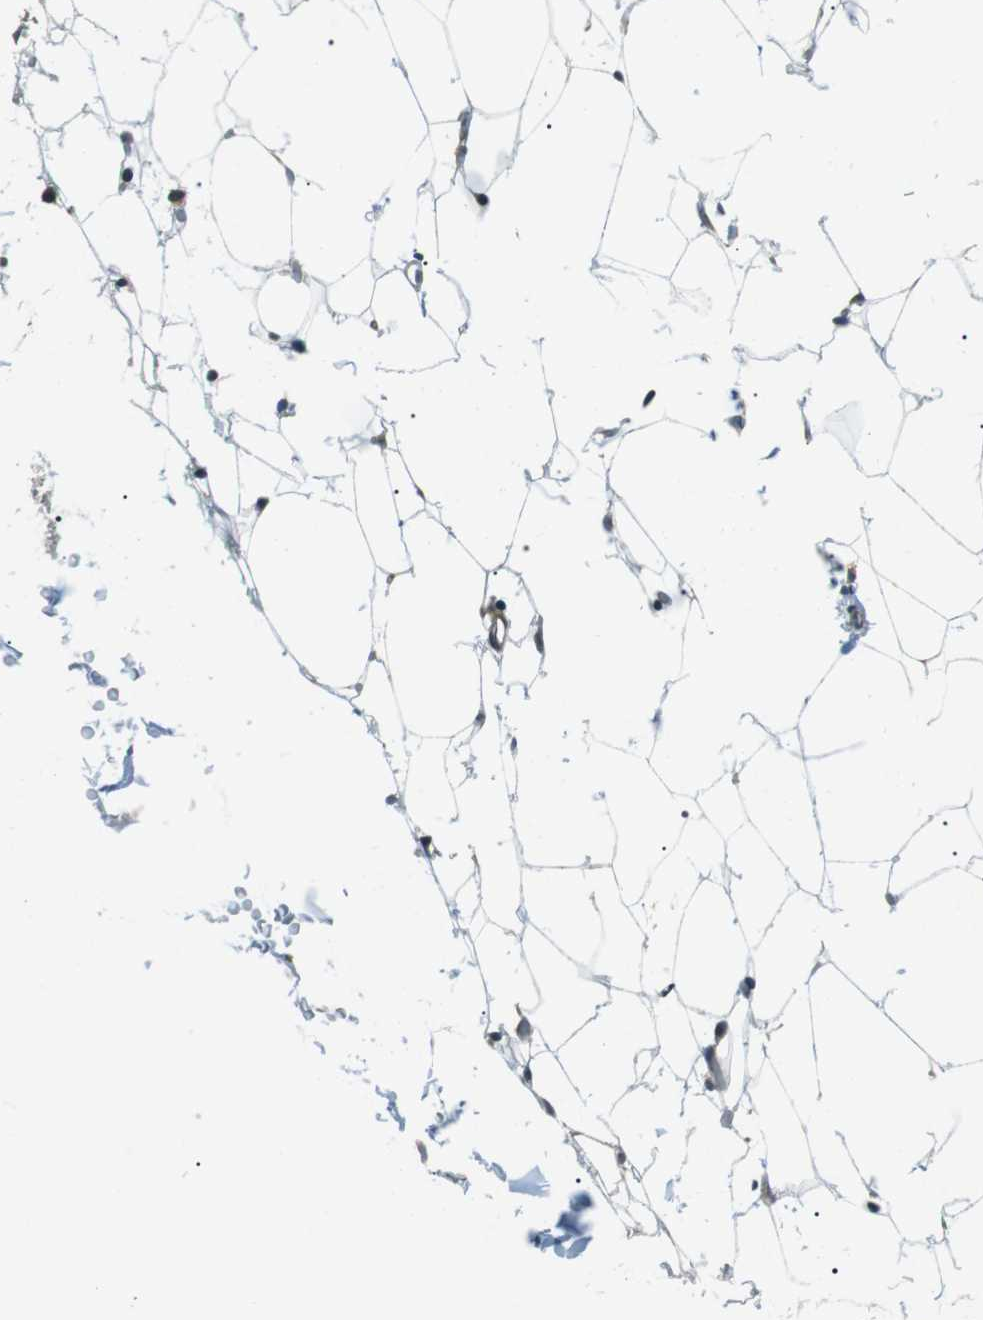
{"staining": {"intensity": "negative", "quantity": "none", "location": "none"}, "tissue": "adipose tissue", "cell_type": "Adipocytes", "image_type": "normal", "snomed": [{"axis": "morphology", "description": "Normal tissue, NOS"}, {"axis": "topography", "description": "Breast"}, {"axis": "topography", "description": "Soft tissue"}], "caption": "This is an immunohistochemistry histopathology image of benign human adipose tissue. There is no expression in adipocytes.", "gene": "TMEM74", "patient": {"sex": "female", "age": 75}}